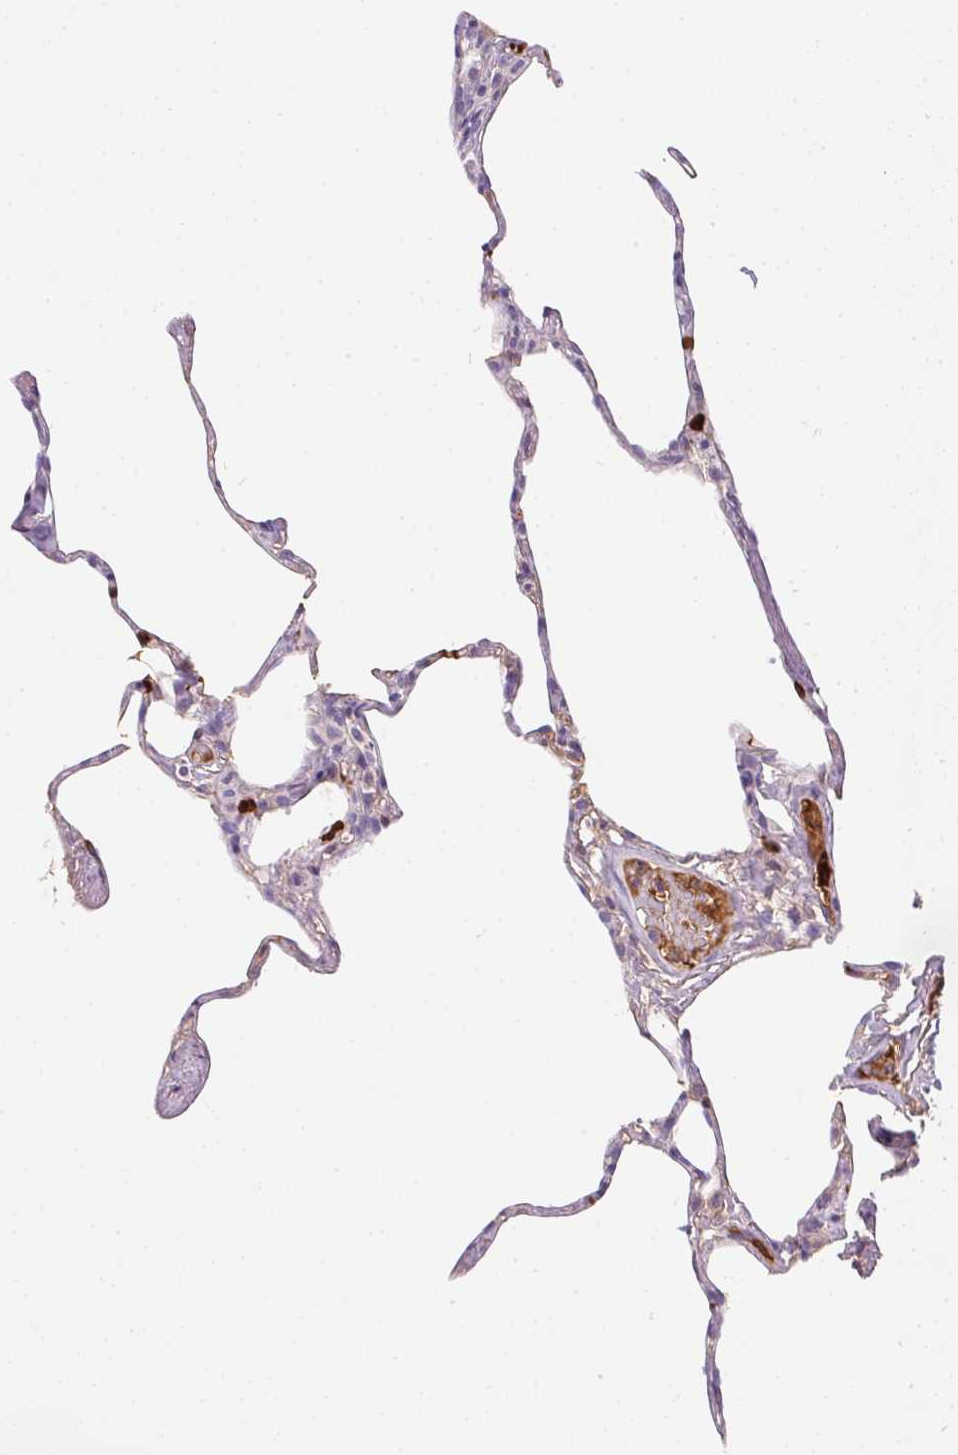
{"staining": {"intensity": "moderate", "quantity": "25%-75%", "location": "cytoplasmic/membranous,nuclear"}, "tissue": "lung", "cell_type": "Alveolar cells", "image_type": "normal", "snomed": [{"axis": "morphology", "description": "Normal tissue, NOS"}, {"axis": "topography", "description": "Lung"}], "caption": "Protein staining of unremarkable lung demonstrates moderate cytoplasmic/membranous,nuclear staining in approximately 25%-75% of alveolar cells. The staining is performed using DAB (3,3'-diaminobenzidine) brown chromogen to label protein expression. The nuclei are counter-stained blue using hematoxylin.", "gene": "ORM1", "patient": {"sex": "male", "age": 65}}